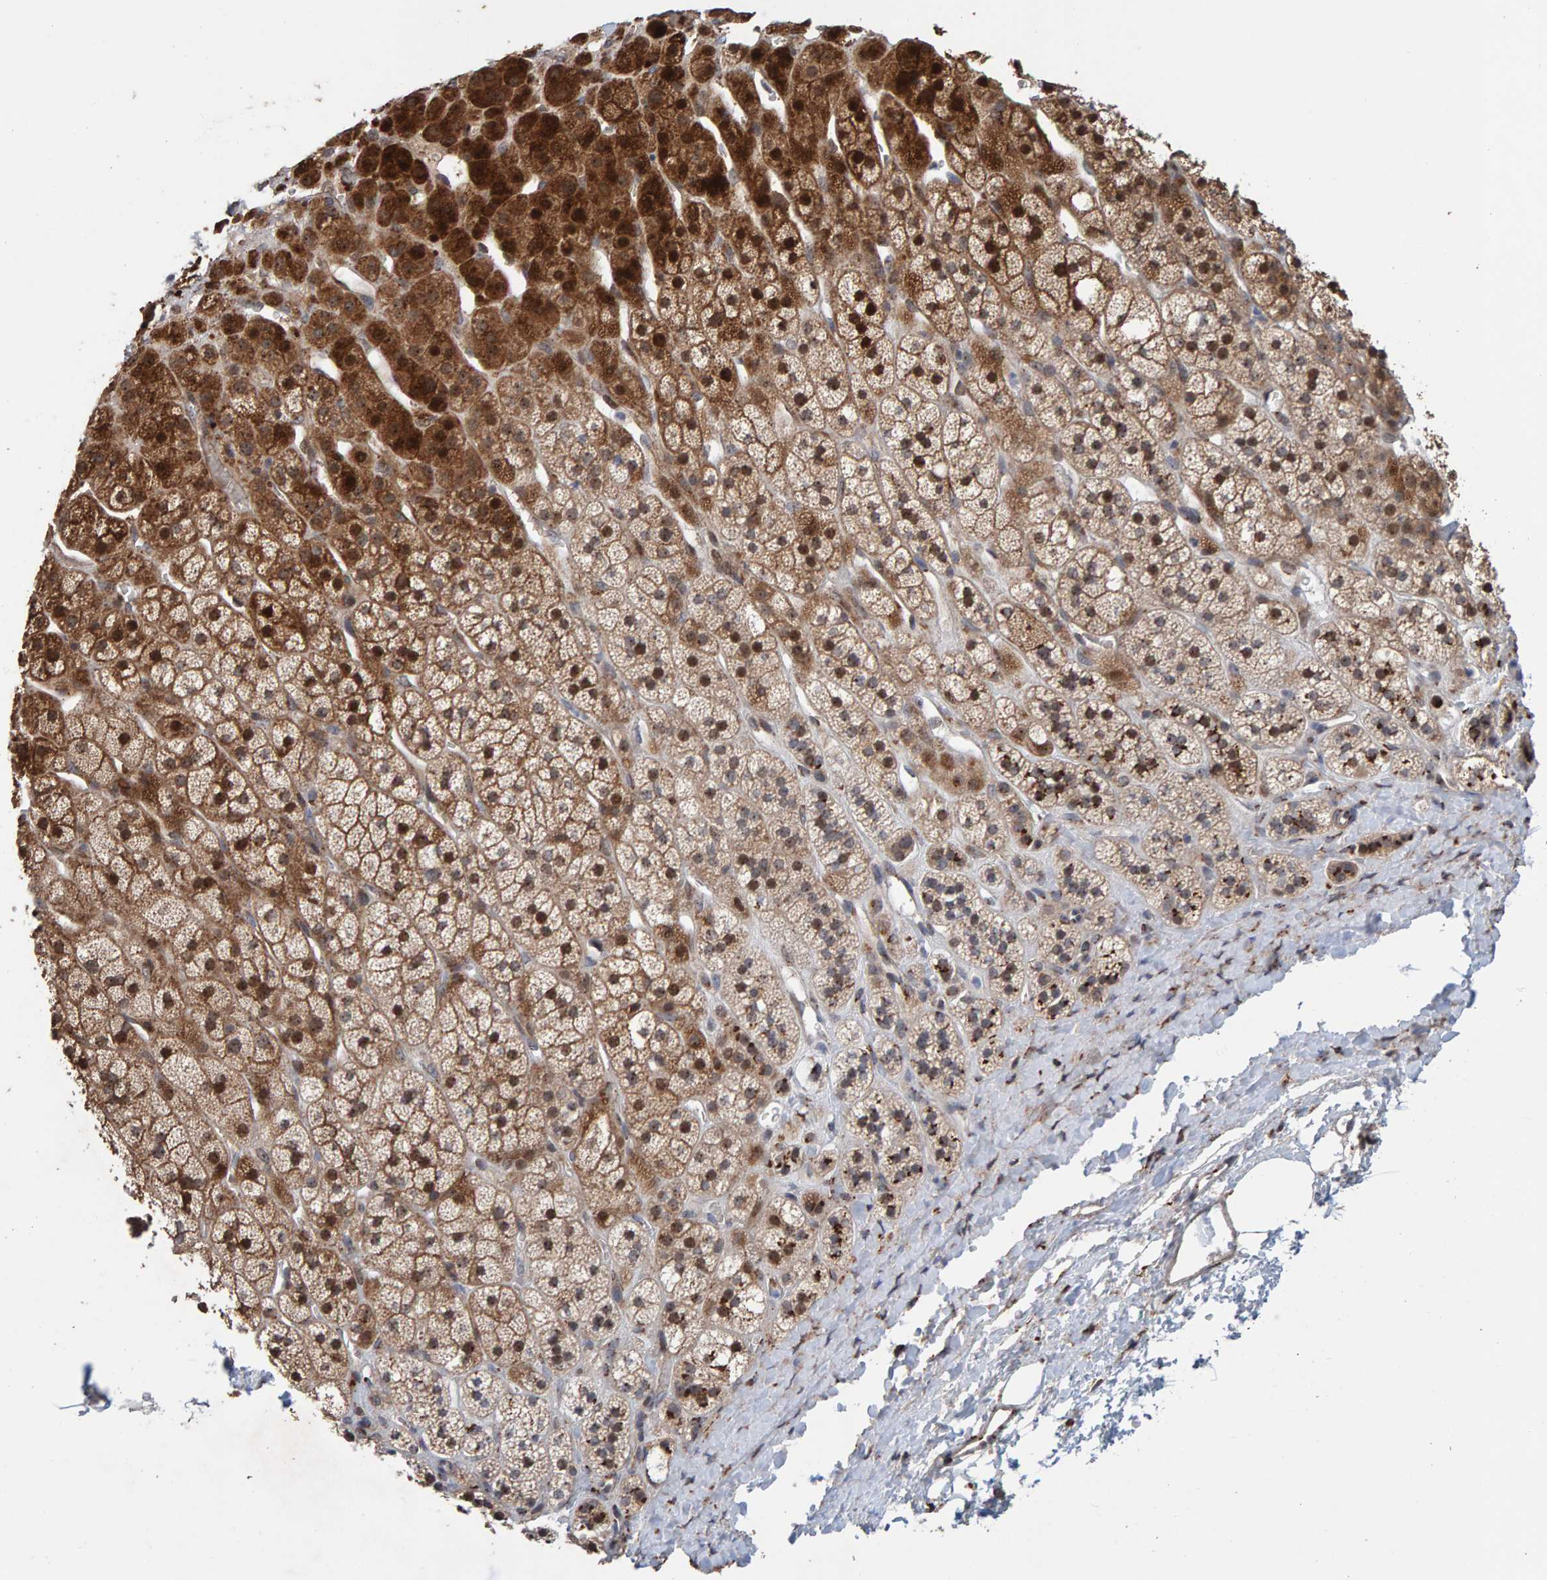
{"staining": {"intensity": "strong", "quantity": ">75%", "location": "cytoplasmic/membranous,nuclear"}, "tissue": "adrenal gland", "cell_type": "Glandular cells", "image_type": "normal", "snomed": [{"axis": "morphology", "description": "Normal tissue, NOS"}, {"axis": "topography", "description": "Adrenal gland"}], "caption": "The histopathology image shows a brown stain indicating the presence of a protein in the cytoplasmic/membranous,nuclear of glandular cells in adrenal gland.", "gene": "CCDC25", "patient": {"sex": "male", "age": 56}}